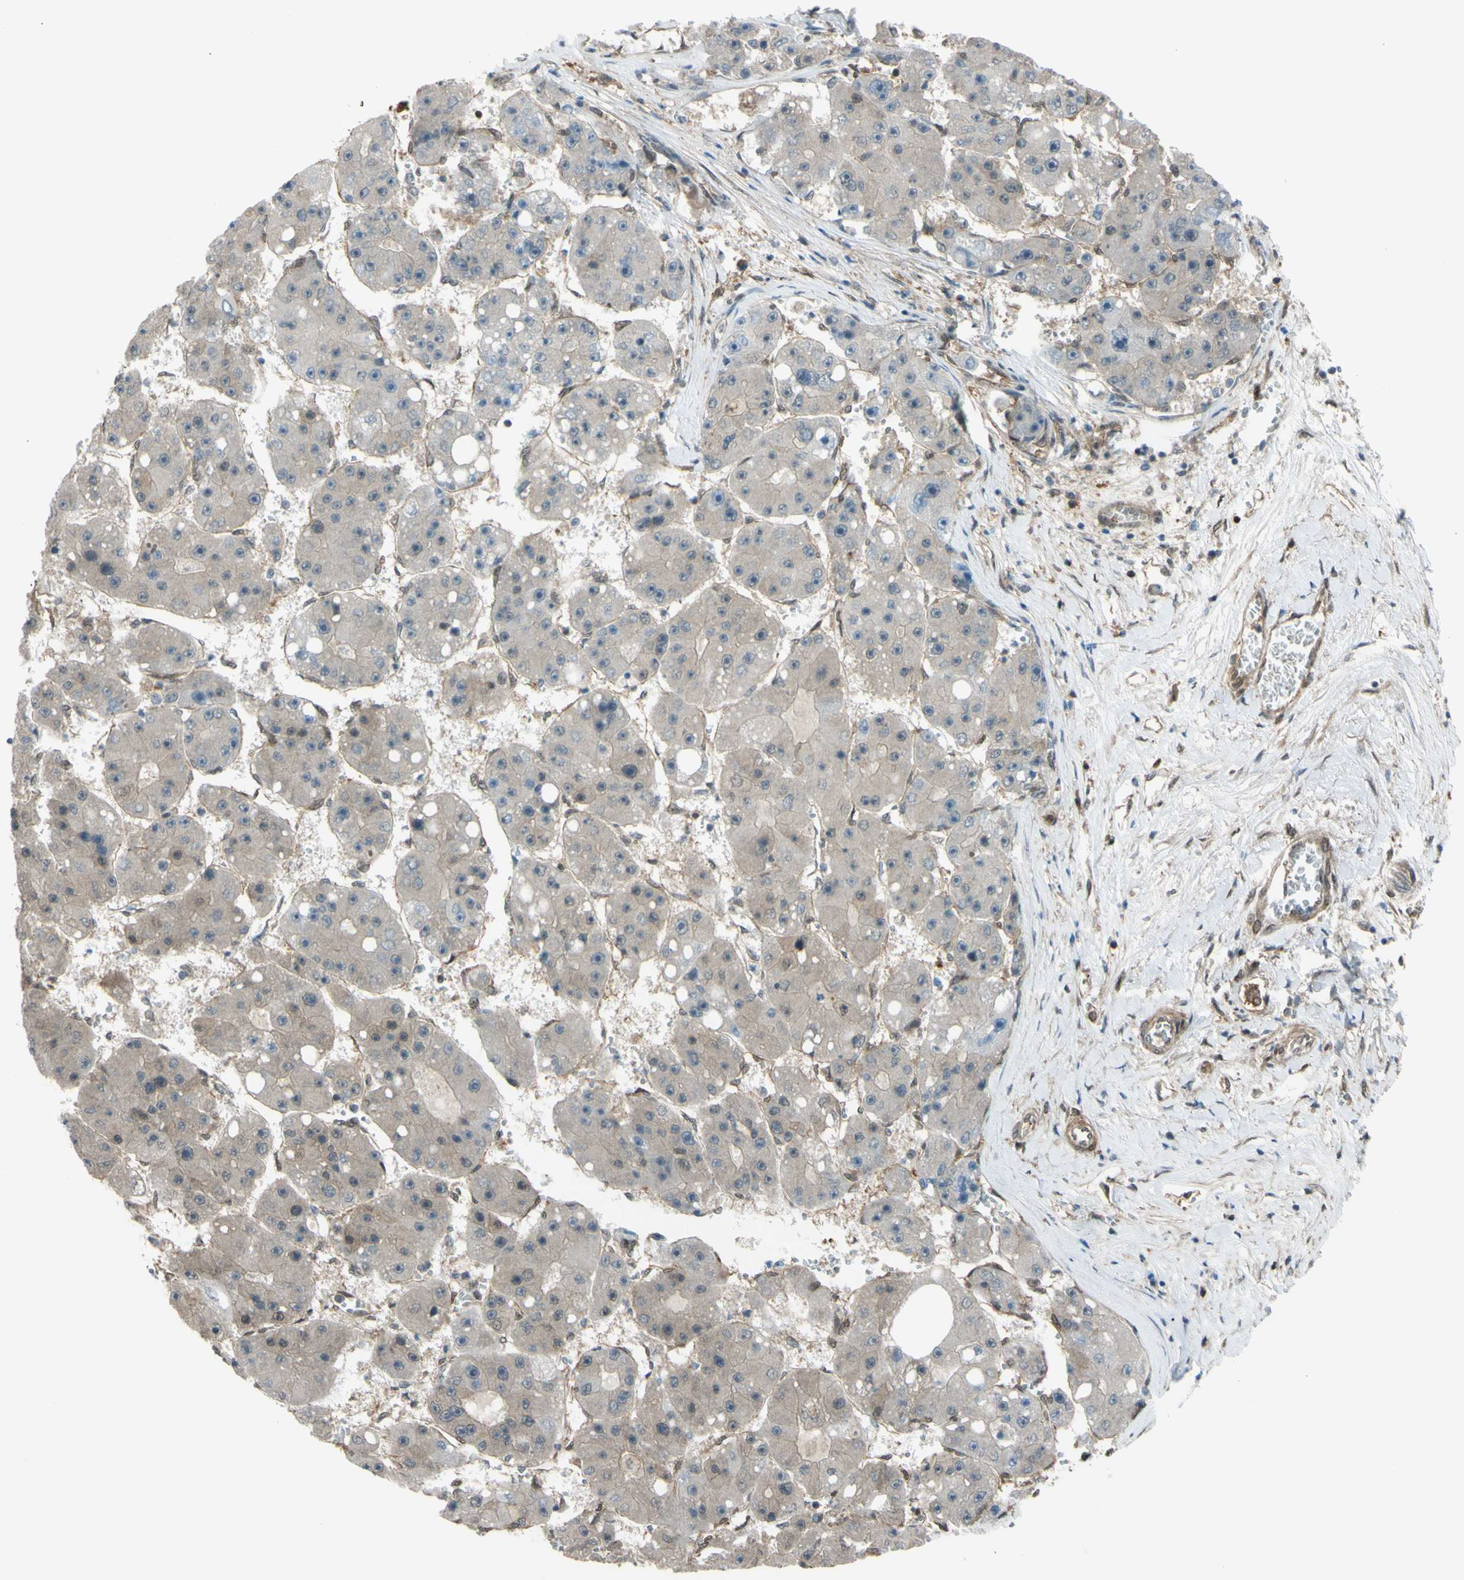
{"staining": {"intensity": "weak", "quantity": "25%-75%", "location": "cytoplasmic/membranous"}, "tissue": "liver cancer", "cell_type": "Tumor cells", "image_type": "cancer", "snomed": [{"axis": "morphology", "description": "Carcinoma, Hepatocellular, NOS"}, {"axis": "topography", "description": "Liver"}], "caption": "Weak cytoplasmic/membranous protein expression is identified in approximately 25%-75% of tumor cells in liver hepatocellular carcinoma. (DAB (3,3'-diaminobenzidine) IHC with brightfield microscopy, high magnification).", "gene": "YWHAQ", "patient": {"sex": "female", "age": 61}}